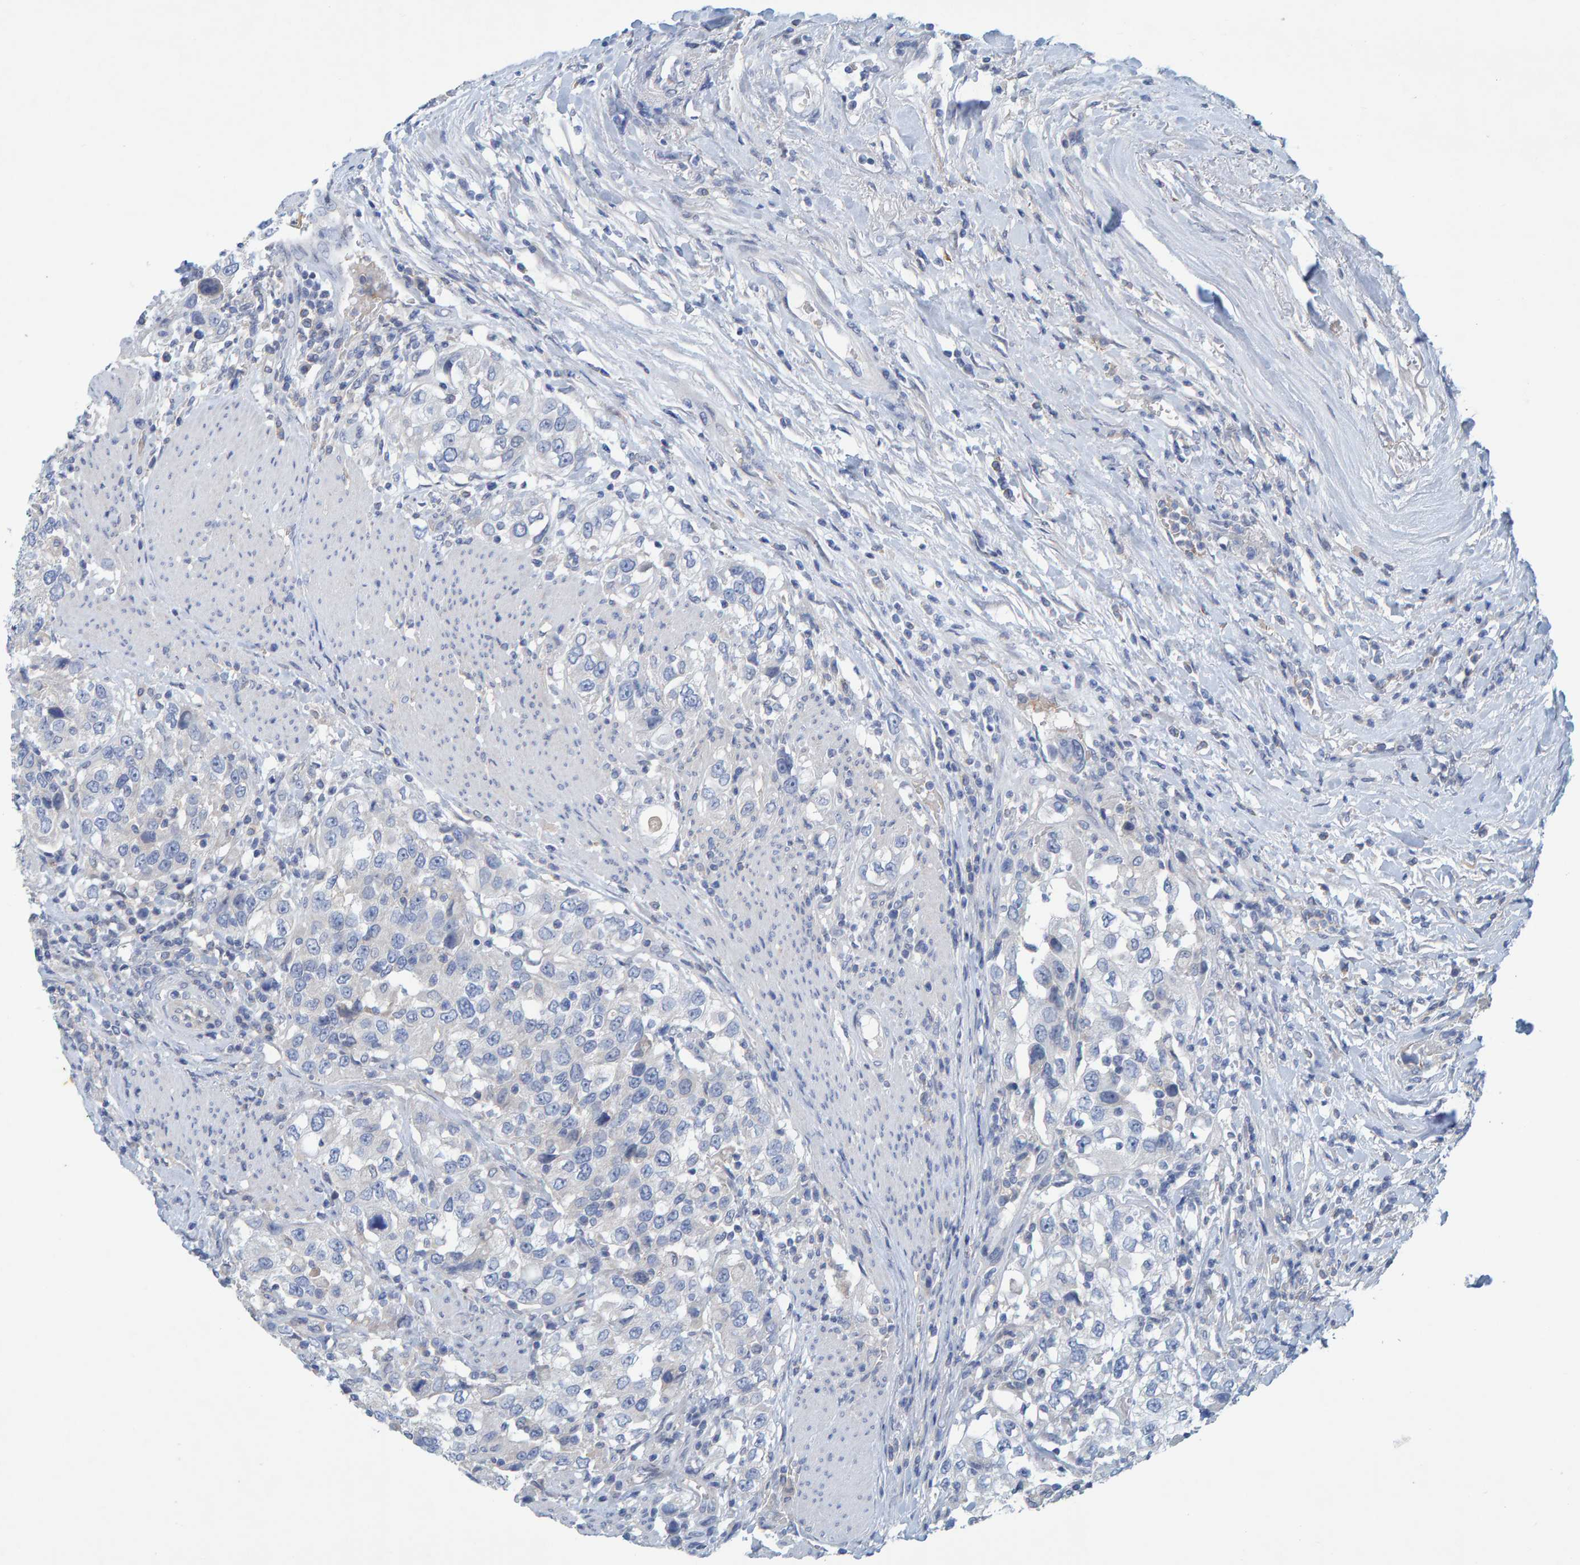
{"staining": {"intensity": "negative", "quantity": "none", "location": "none"}, "tissue": "urothelial cancer", "cell_type": "Tumor cells", "image_type": "cancer", "snomed": [{"axis": "morphology", "description": "Urothelial carcinoma, High grade"}, {"axis": "topography", "description": "Urinary bladder"}], "caption": "This is an immunohistochemistry image of human urothelial cancer. There is no positivity in tumor cells.", "gene": "ALAD", "patient": {"sex": "female", "age": 80}}